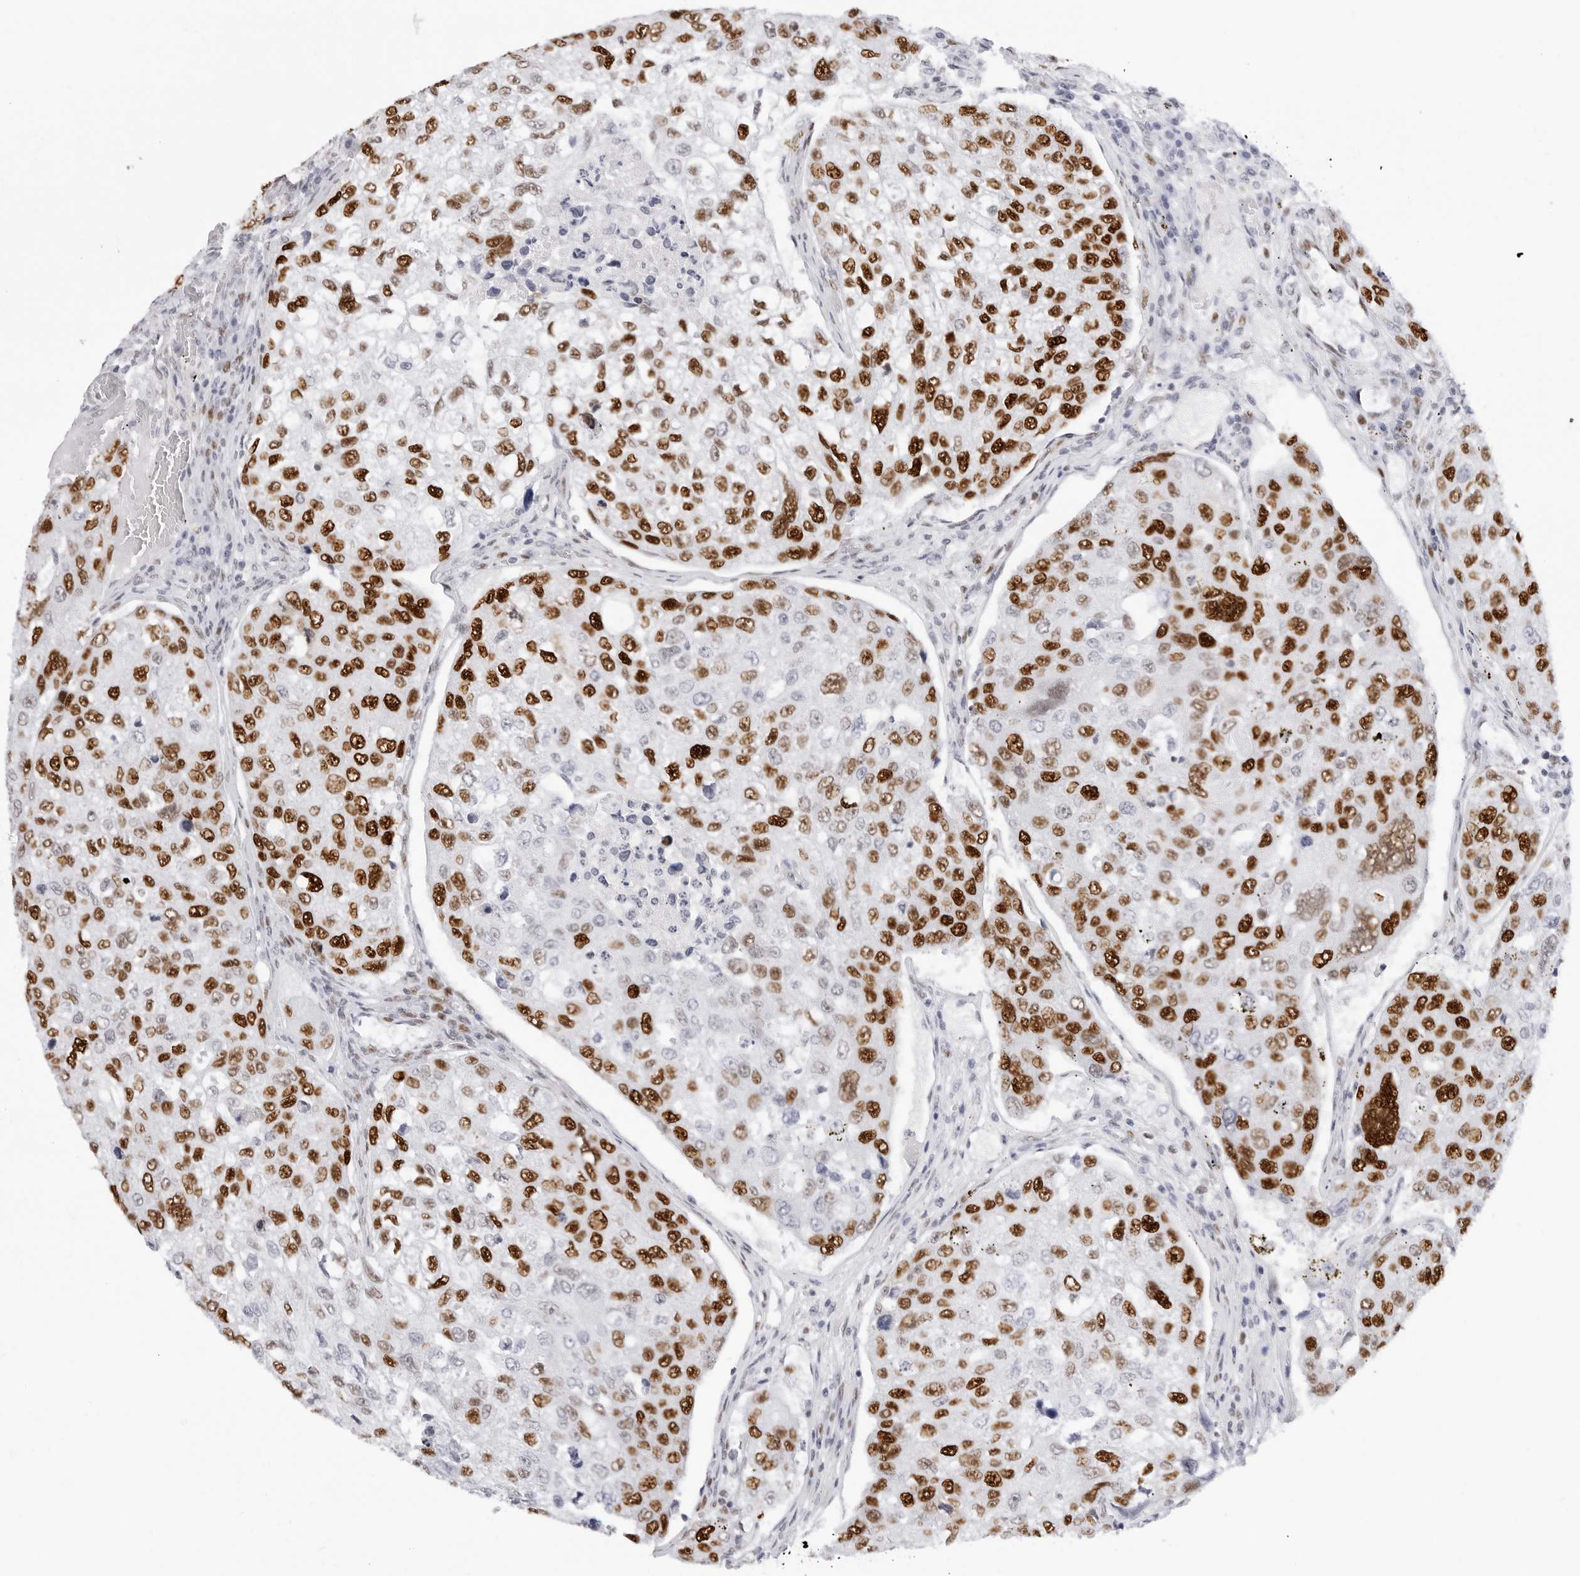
{"staining": {"intensity": "strong", "quantity": "25%-75%", "location": "nuclear"}, "tissue": "urothelial cancer", "cell_type": "Tumor cells", "image_type": "cancer", "snomed": [{"axis": "morphology", "description": "Urothelial carcinoma, High grade"}, {"axis": "topography", "description": "Lymph node"}, {"axis": "topography", "description": "Urinary bladder"}], "caption": "Tumor cells reveal high levels of strong nuclear staining in approximately 25%-75% of cells in urothelial cancer.", "gene": "NASP", "patient": {"sex": "male", "age": 51}}